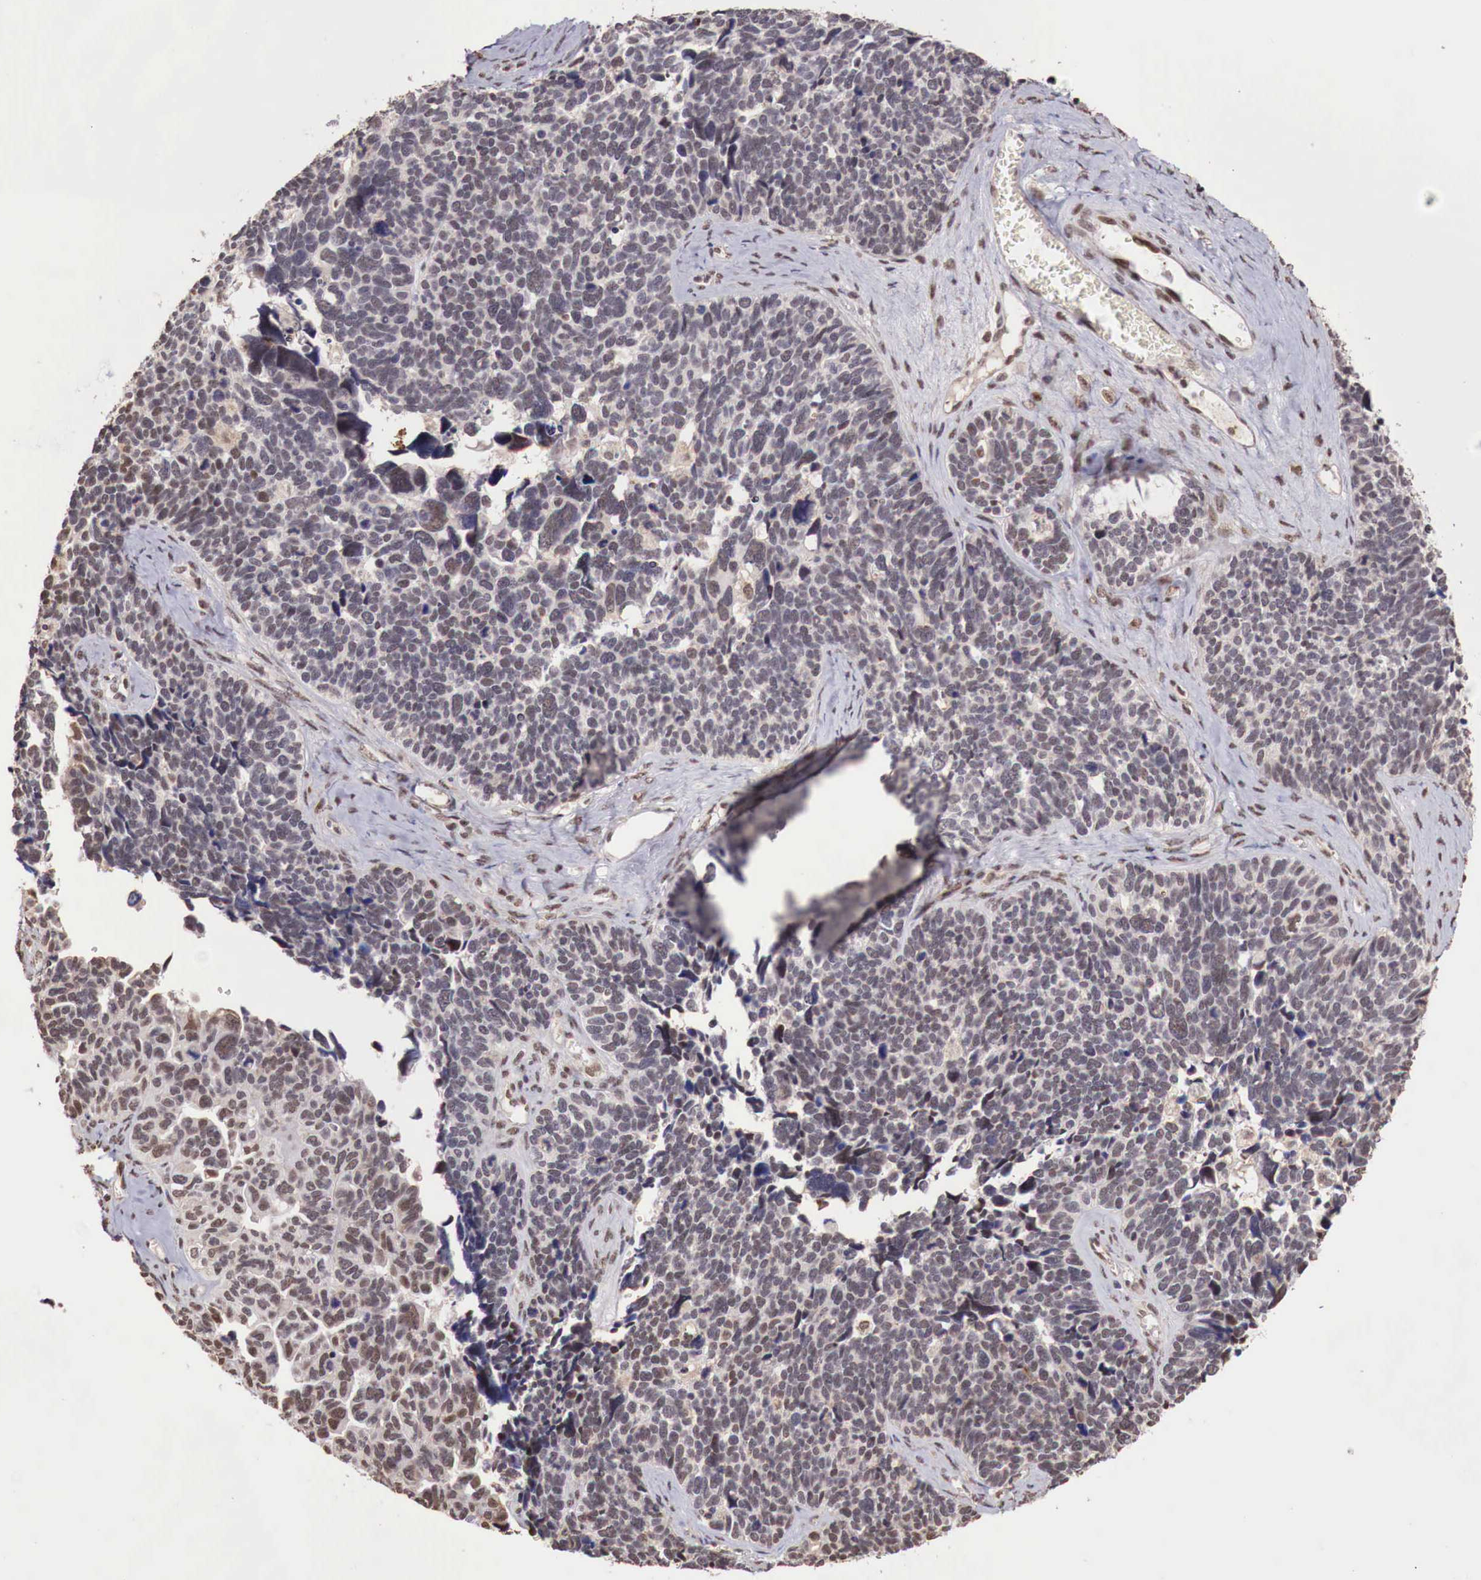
{"staining": {"intensity": "moderate", "quantity": "25%-75%", "location": "cytoplasmic/membranous,nuclear"}, "tissue": "ovarian cancer", "cell_type": "Tumor cells", "image_type": "cancer", "snomed": [{"axis": "morphology", "description": "Cystadenocarcinoma, serous, NOS"}, {"axis": "topography", "description": "Ovary"}], "caption": "Human serous cystadenocarcinoma (ovarian) stained for a protein (brown) exhibits moderate cytoplasmic/membranous and nuclear positive positivity in about 25%-75% of tumor cells.", "gene": "FOXP2", "patient": {"sex": "female", "age": 77}}